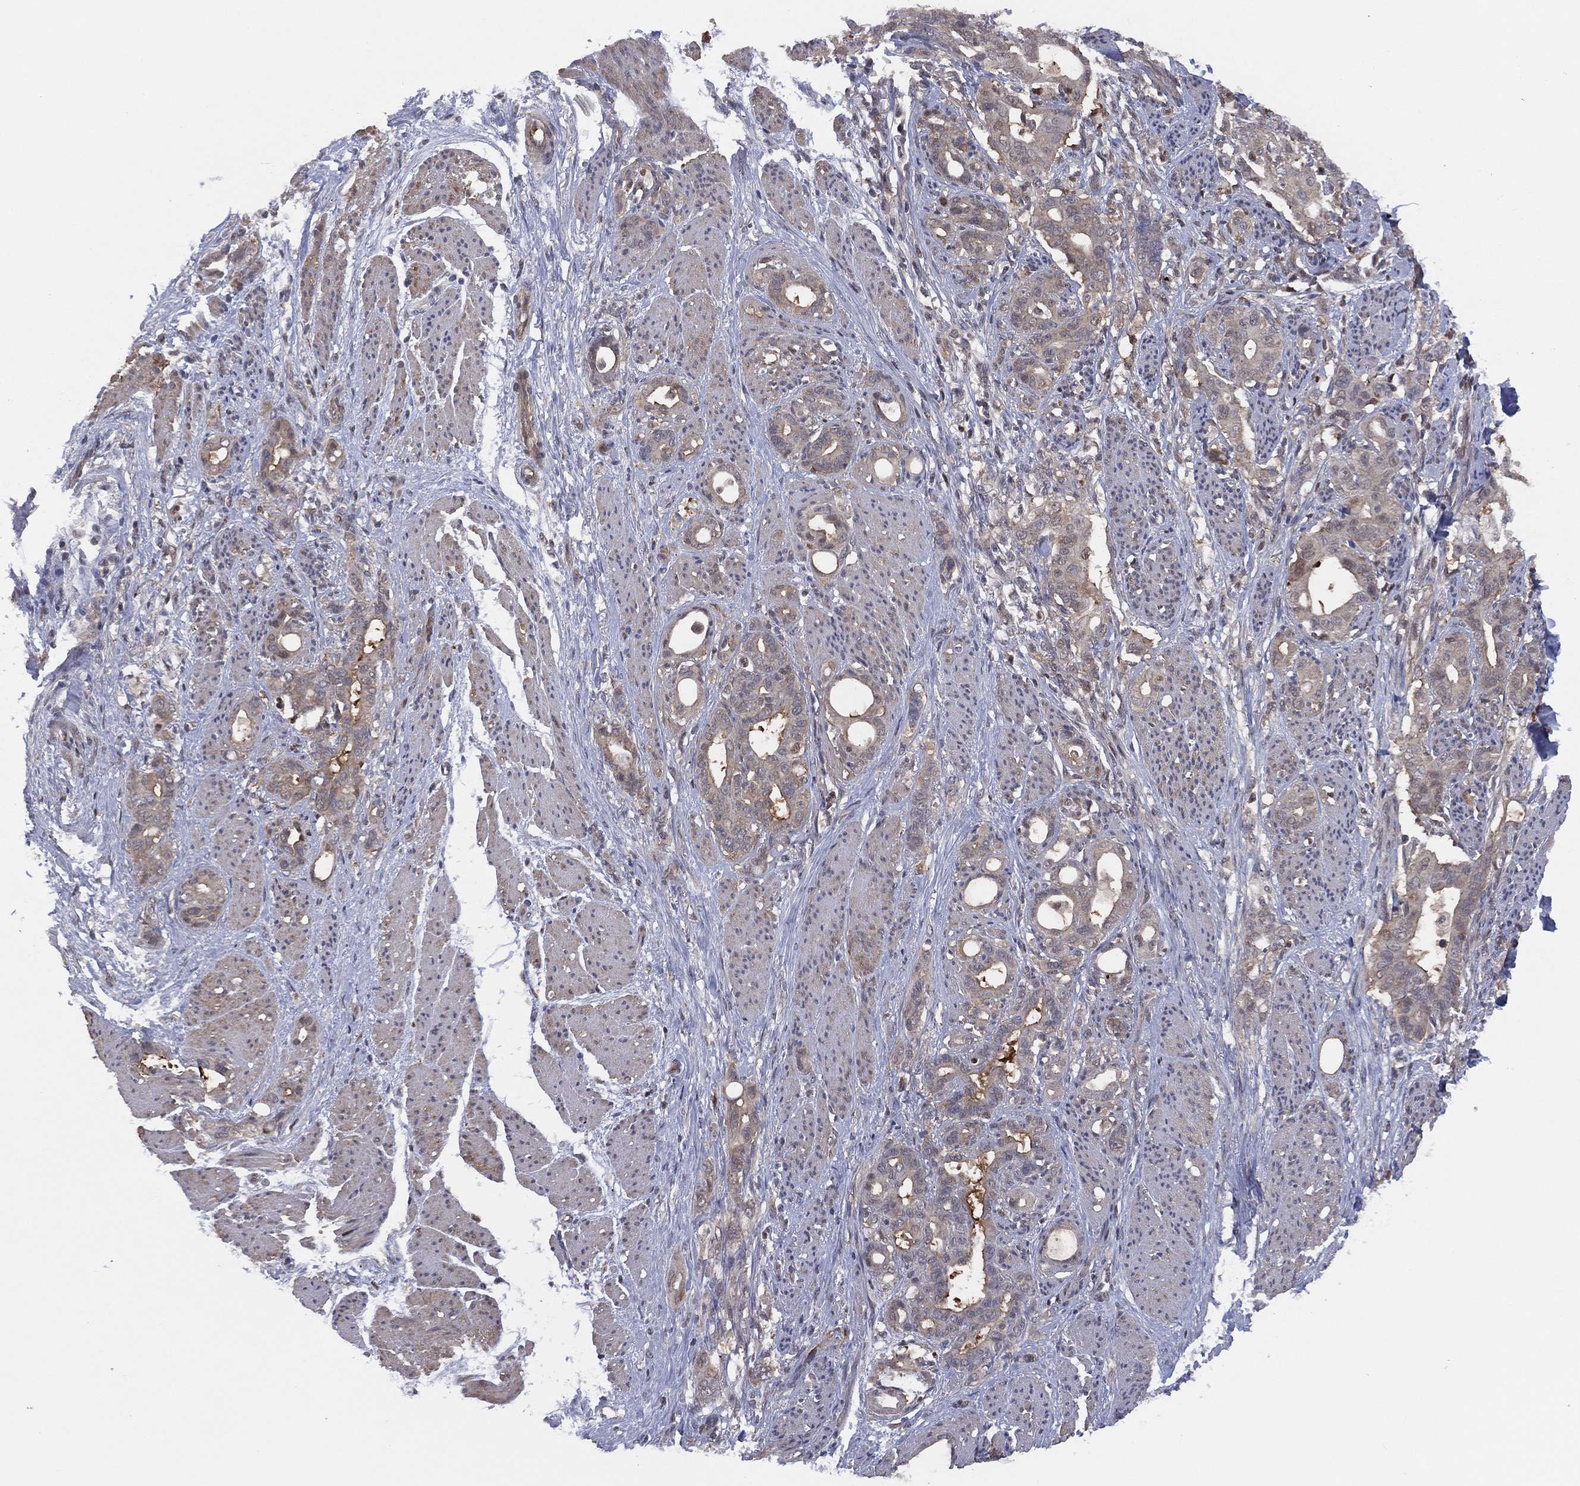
{"staining": {"intensity": "weak", "quantity": "<25%", "location": "cytoplasmic/membranous"}, "tissue": "stomach cancer", "cell_type": "Tumor cells", "image_type": "cancer", "snomed": [{"axis": "morphology", "description": "Normal tissue, NOS"}, {"axis": "morphology", "description": "Adenocarcinoma, NOS"}, {"axis": "topography", "description": "Esophagus"}, {"axis": "topography", "description": "Stomach, upper"}], "caption": "The photomicrograph reveals no significant staining in tumor cells of stomach cancer (adenocarcinoma).", "gene": "ICOSLG", "patient": {"sex": "male", "age": 62}}